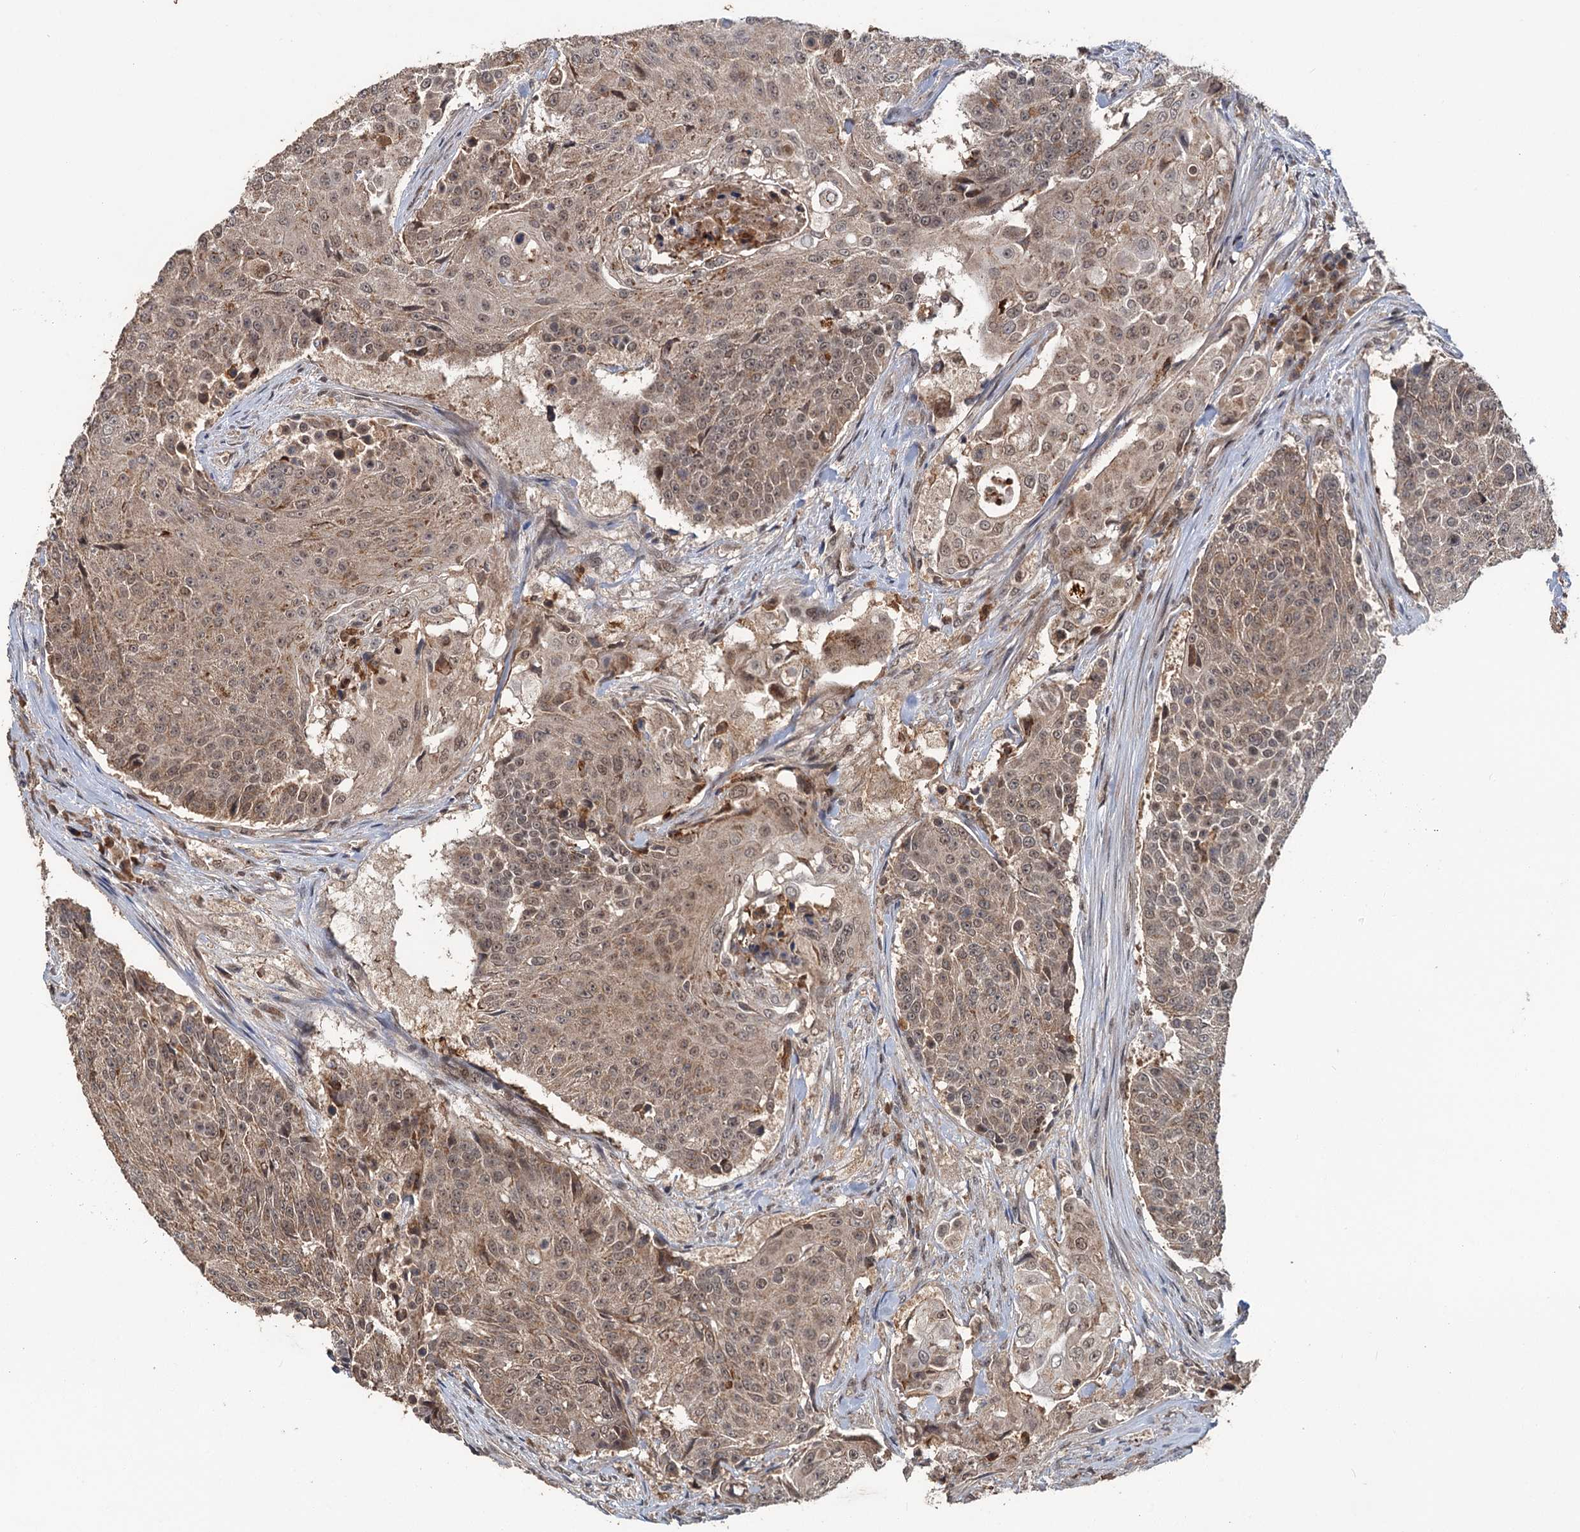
{"staining": {"intensity": "moderate", "quantity": ">75%", "location": "cytoplasmic/membranous,nuclear"}, "tissue": "urothelial cancer", "cell_type": "Tumor cells", "image_type": "cancer", "snomed": [{"axis": "morphology", "description": "Urothelial carcinoma, High grade"}, {"axis": "topography", "description": "Urinary bladder"}], "caption": "Immunohistochemical staining of urothelial cancer demonstrates medium levels of moderate cytoplasmic/membranous and nuclear protein staining in about >75% of tumor cells.", "gene": "KANSL2", "patient": {"sex": "female", "age": 63}}